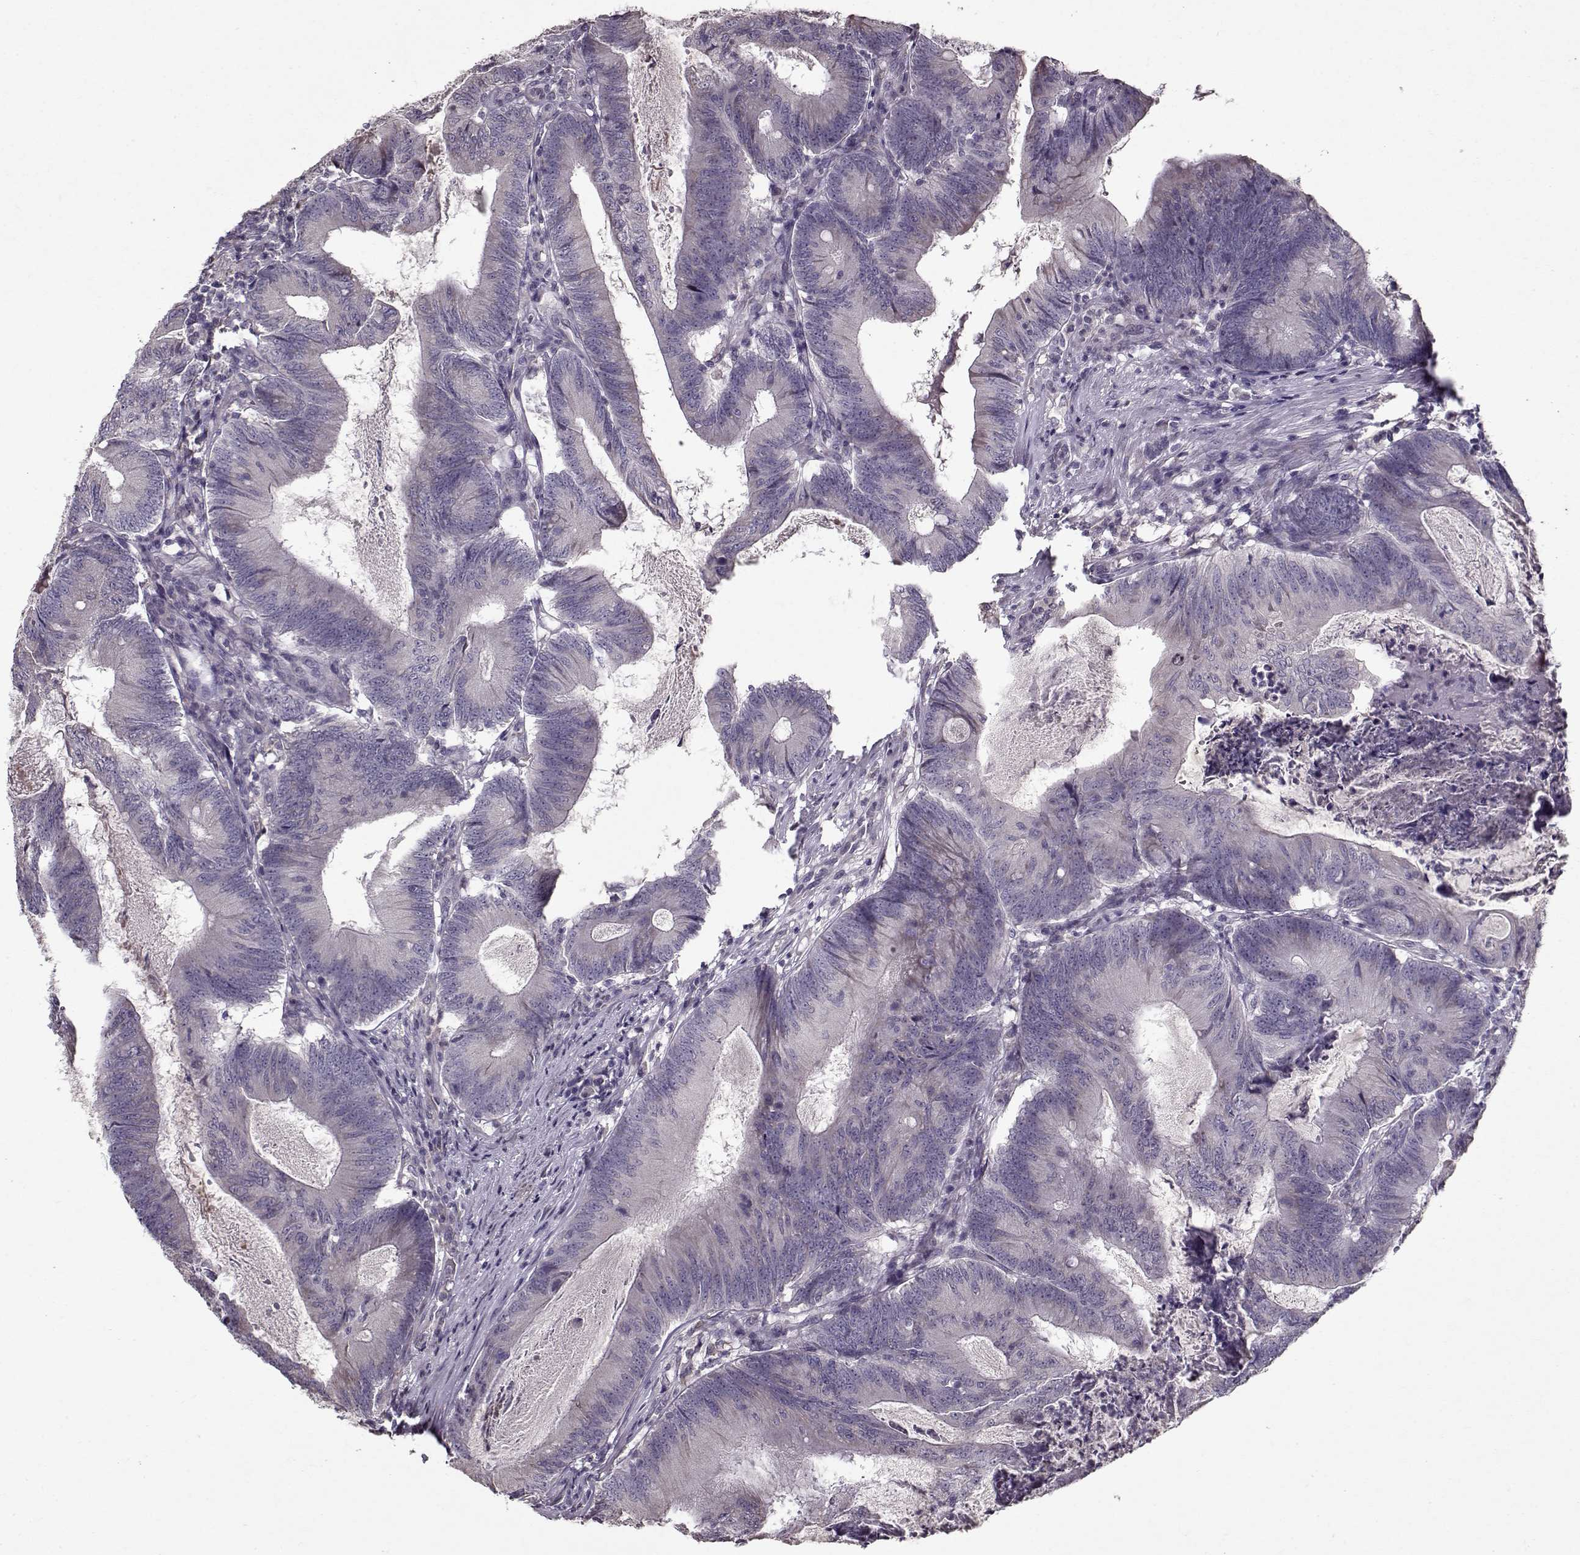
{"staining": {"intensity": "negative", "quantity": "none", "location": "none"}, "tissue": "colorectal cancer", "cell_type": "Tumor cells", "image_type": "cancer", "snomed": [{"axis": "morphology", "description": "Adenocarcinoma, NOS"}, {"axis": "topography", "description": "Colon"}], "caption": "IHC photomicrograph of adenocarcinoma (colorectal) stained for a protein (brown), which displays no positivity in tumor cells.", "gene": "LAMA2", "patient": {"sex": "female", "age": 70}}